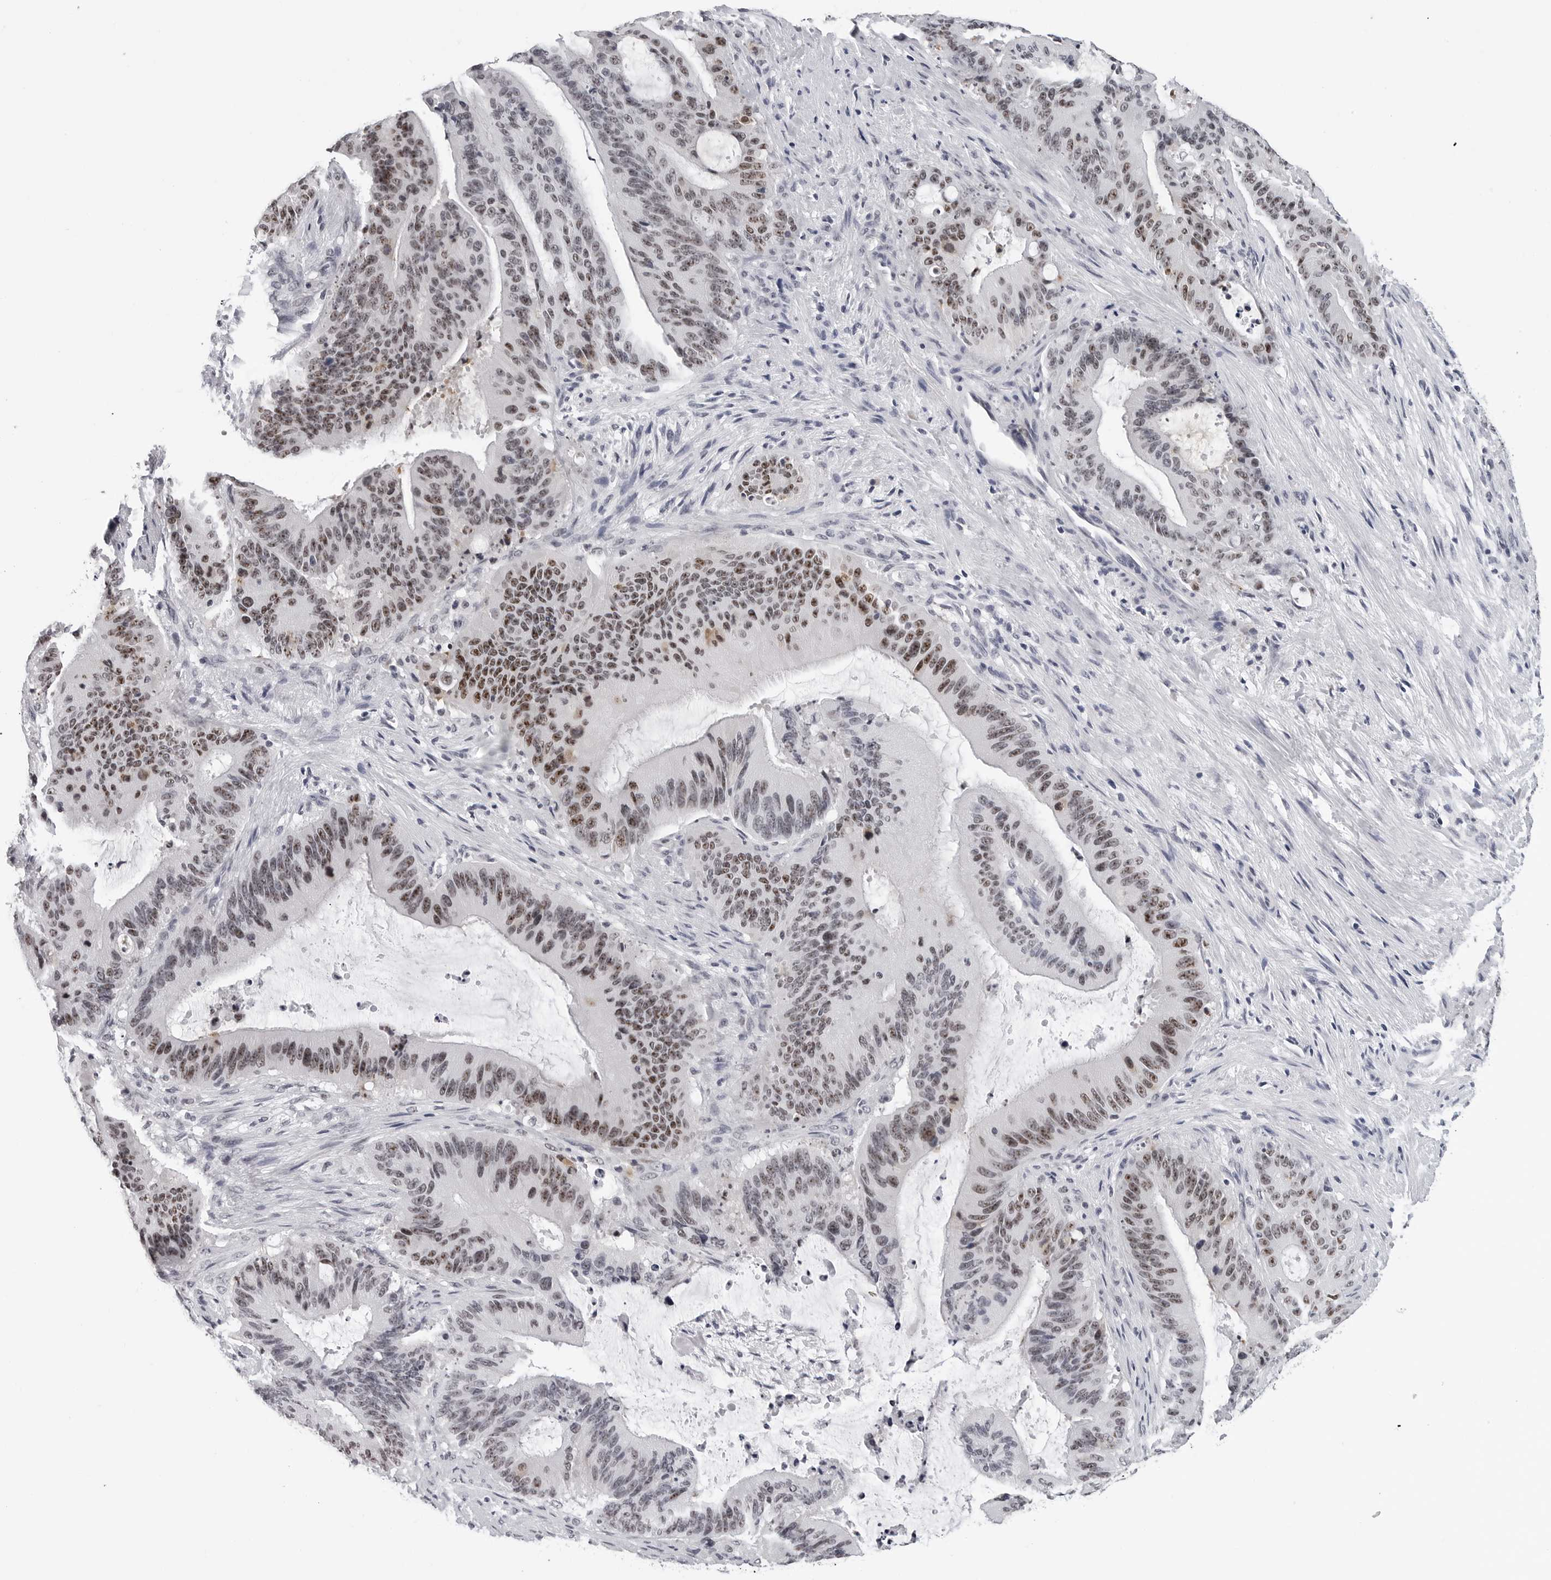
{"staining": {"intensity": "moderate", "quantity": ">75%", "location": "nuclear"}, "tissue": "liver cancer", "cell_type": "Tumor cells", "image_type": "cancer", "snomed": [{"axis": "morphology", "description": "Normal tissue, NOS"}, {"axis": "morphology", "description": "Cholangiocarcinoma"}, {"axis": "topography", "description": "Liver"}, {"axis": "topography", "description": "Peripheral nerve tissue"}], "caption": "High-power microscopy captured an immunohistochemistry (IHC) micrograph of liver cancer, revealing moderate nuclear staining in about >75% of tumor cells. The staining was performed using DAB (3,3'-diaminobenzidine) to visualize the protein expression in brown, while the nuclei were stained in blue with hematoxylin (Magnification: 20x).", "gene": "GNL2", "patient": {"sex": "female", "age": 73}}